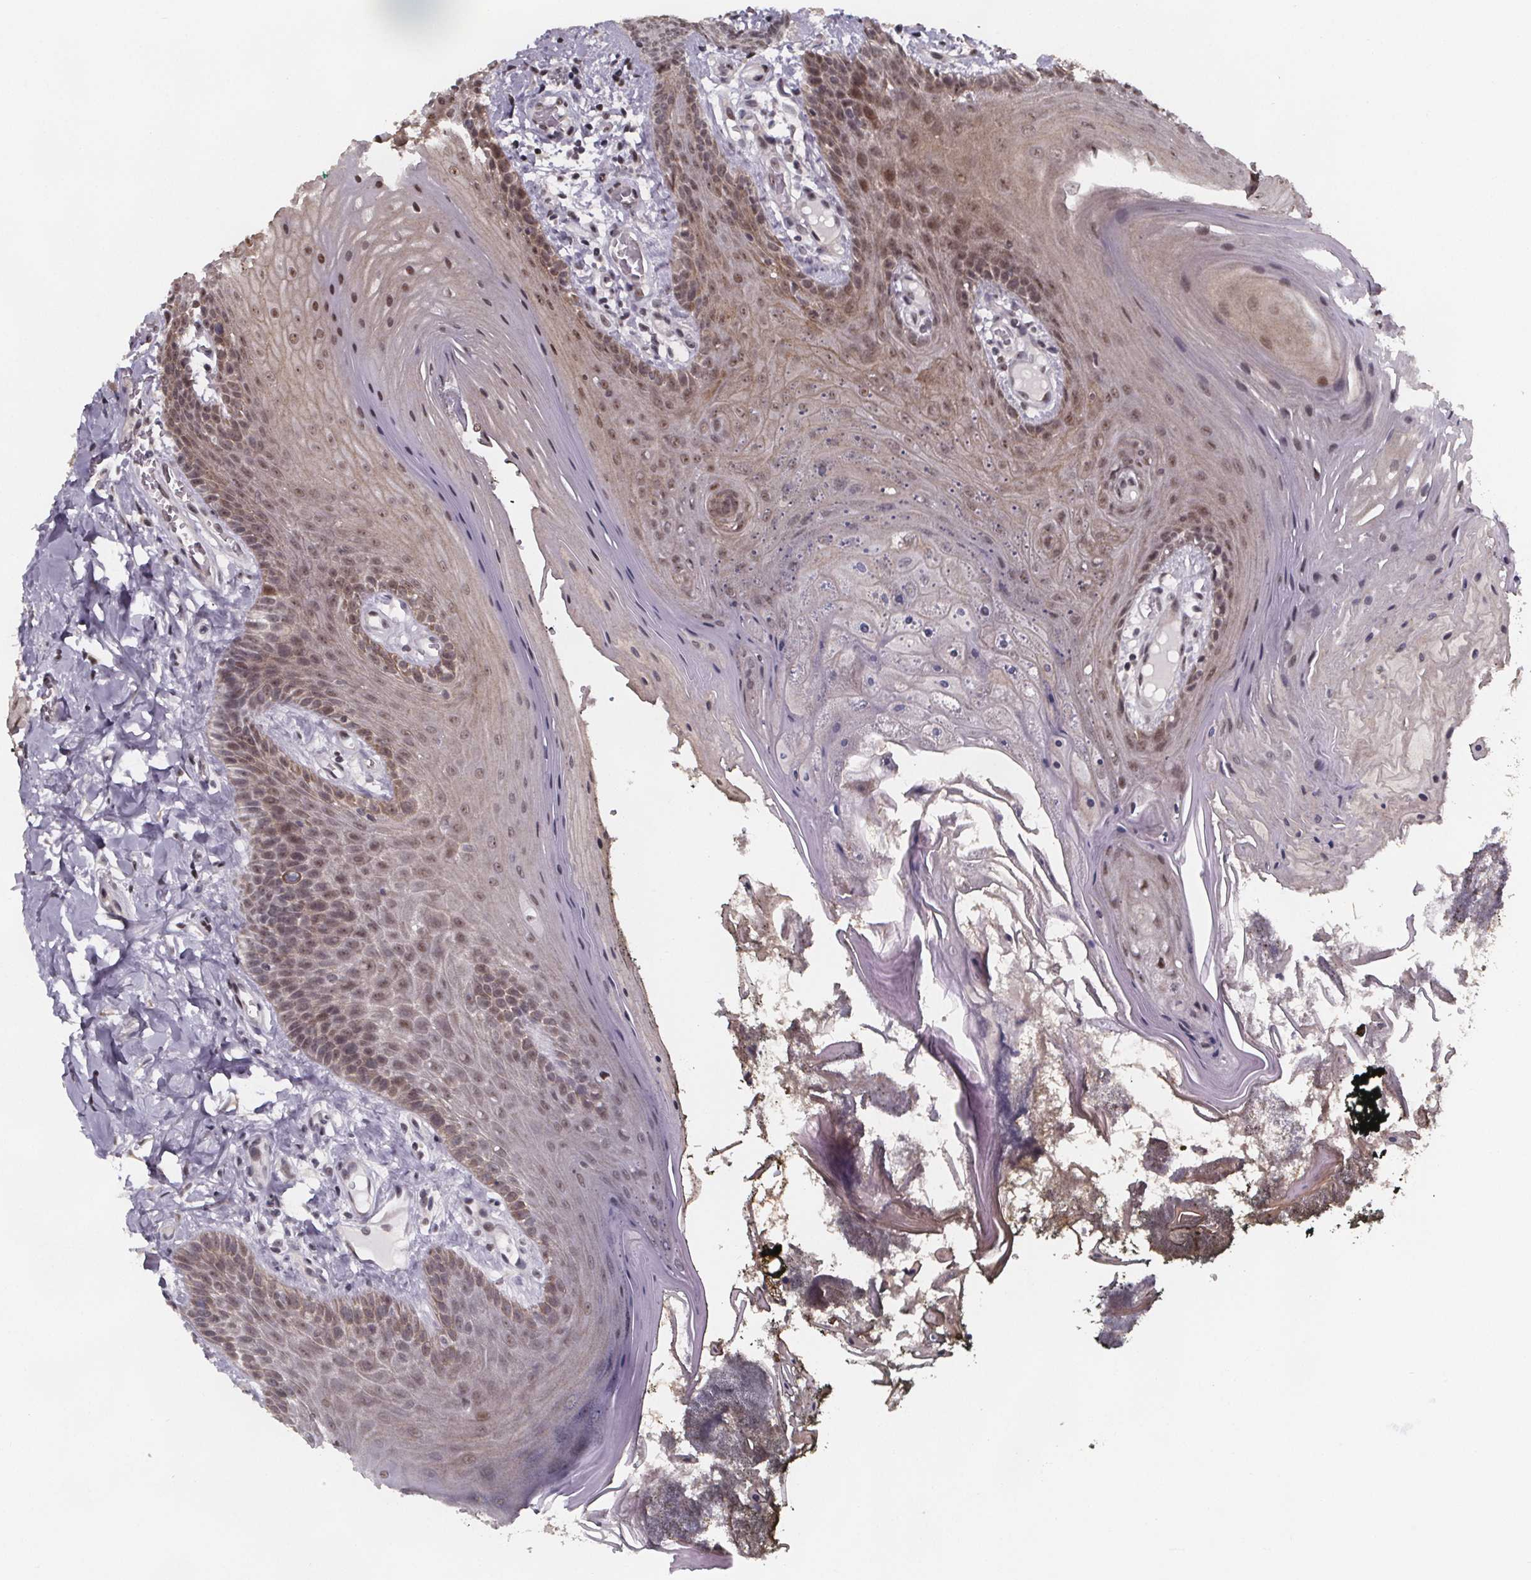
{"staining": {"intensity": "moderate", "quantity": "25%-75%", "location": "nuclear"}, "tissue": "oral mucosa", "cell_type": "Squamous epithelial cells", "image_type": "normal", "snomed": [{"axis": "morphology", "description": "Normal tissue, NOS"}, {"axis": "topography", "description": "Oral tissue"}], "caption": "IHC image of unremarkable oral mucosa: human oral mucosa stained using immunohistochemistry (IHC) displays medium levels of moderate protein expression localized specifically in the nuclear of squamous epithelial cells, appearing as a nuclear brown color.", "gene": "U2SURP", "patient": {"sex": "male", "age": 9}}